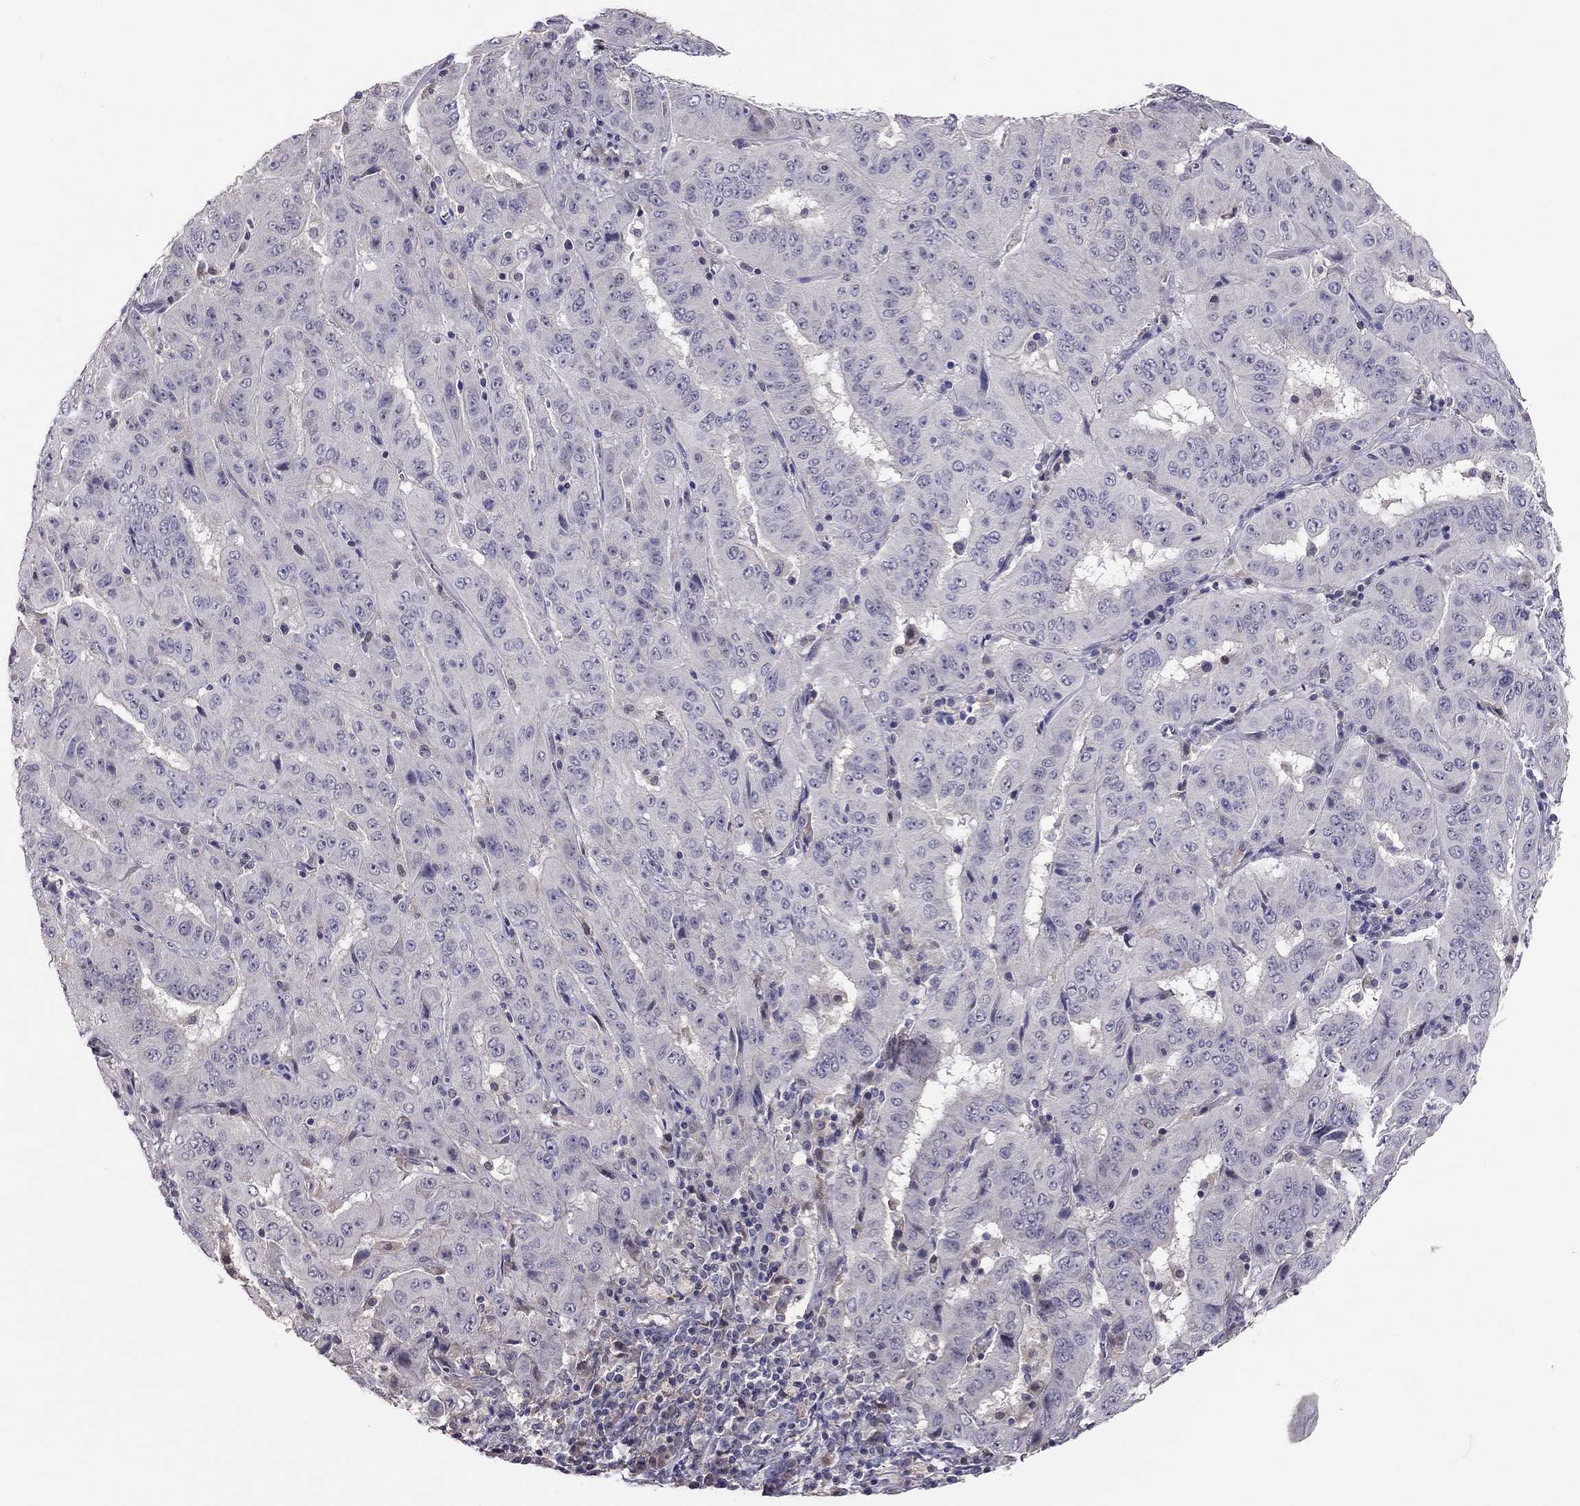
{"staining": {"intensity": "negative", "quantity": "none", "location": "none"}, "tissue": "pancreatic cancer", "cell_type": "Tumor cells", "image_type": "cancer", "snomed": [{"axis": "morphology", "description": "Adenocarcinoma, NOS"}, {"axis": "topography", "description": "Pancreas"}], "caption": "High power microscopy micrograph of an immunohistochemistry (IHC) micrograph of pancreatic adenocarcinoma, revealing no significant staining in tumor cells. (Stains: DAB (3,3'-diaminobenzidine) IHC with hematoxylin counter stain, Microscopy: brightfield microscopy at high magnification).", "gene": "HSF2BP", "patient": {"sex": "male", "age": 63}}